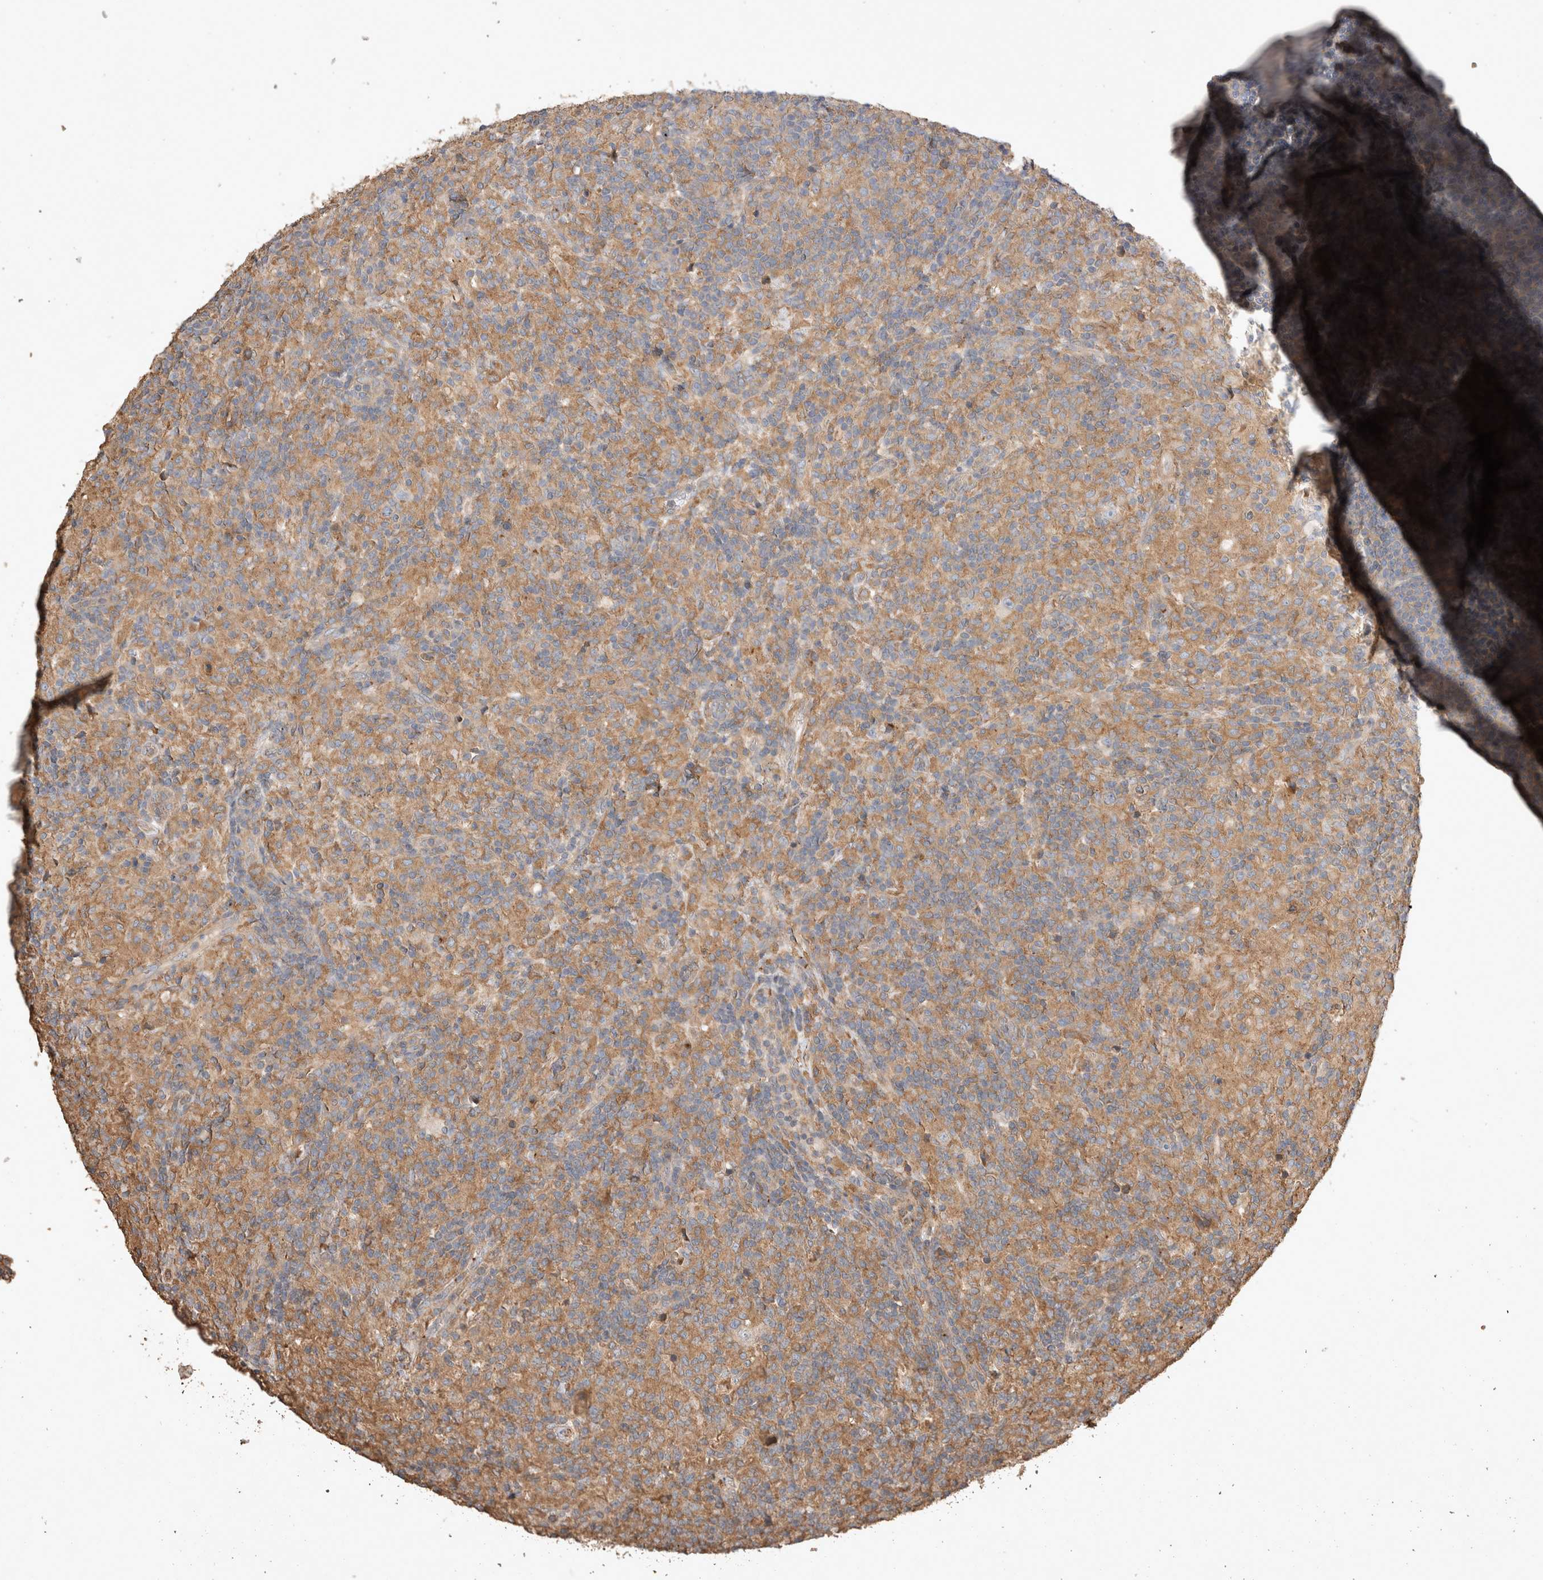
{"staining": {"intensity": "weak", "quantity": "<25%", "location": "cytoplasmic/membranous"}, "tissue": "lymphoma", "cell_type": "Tumor cells", "image_type": "cancer", "snomed": [{"axis": "morphology", "description": "Hodgkin's disease, NOS"}, {"axis": "topography", "description": "Lymph node"}], "caption": "A micrograph of human lymphoma is negative for staining in tumor cells. (DAB immunohistochemistry visualized using brightfield microscopy, high magnification).", "gene": "SNX31", "patient": {"sex": "male", "age": 70}}